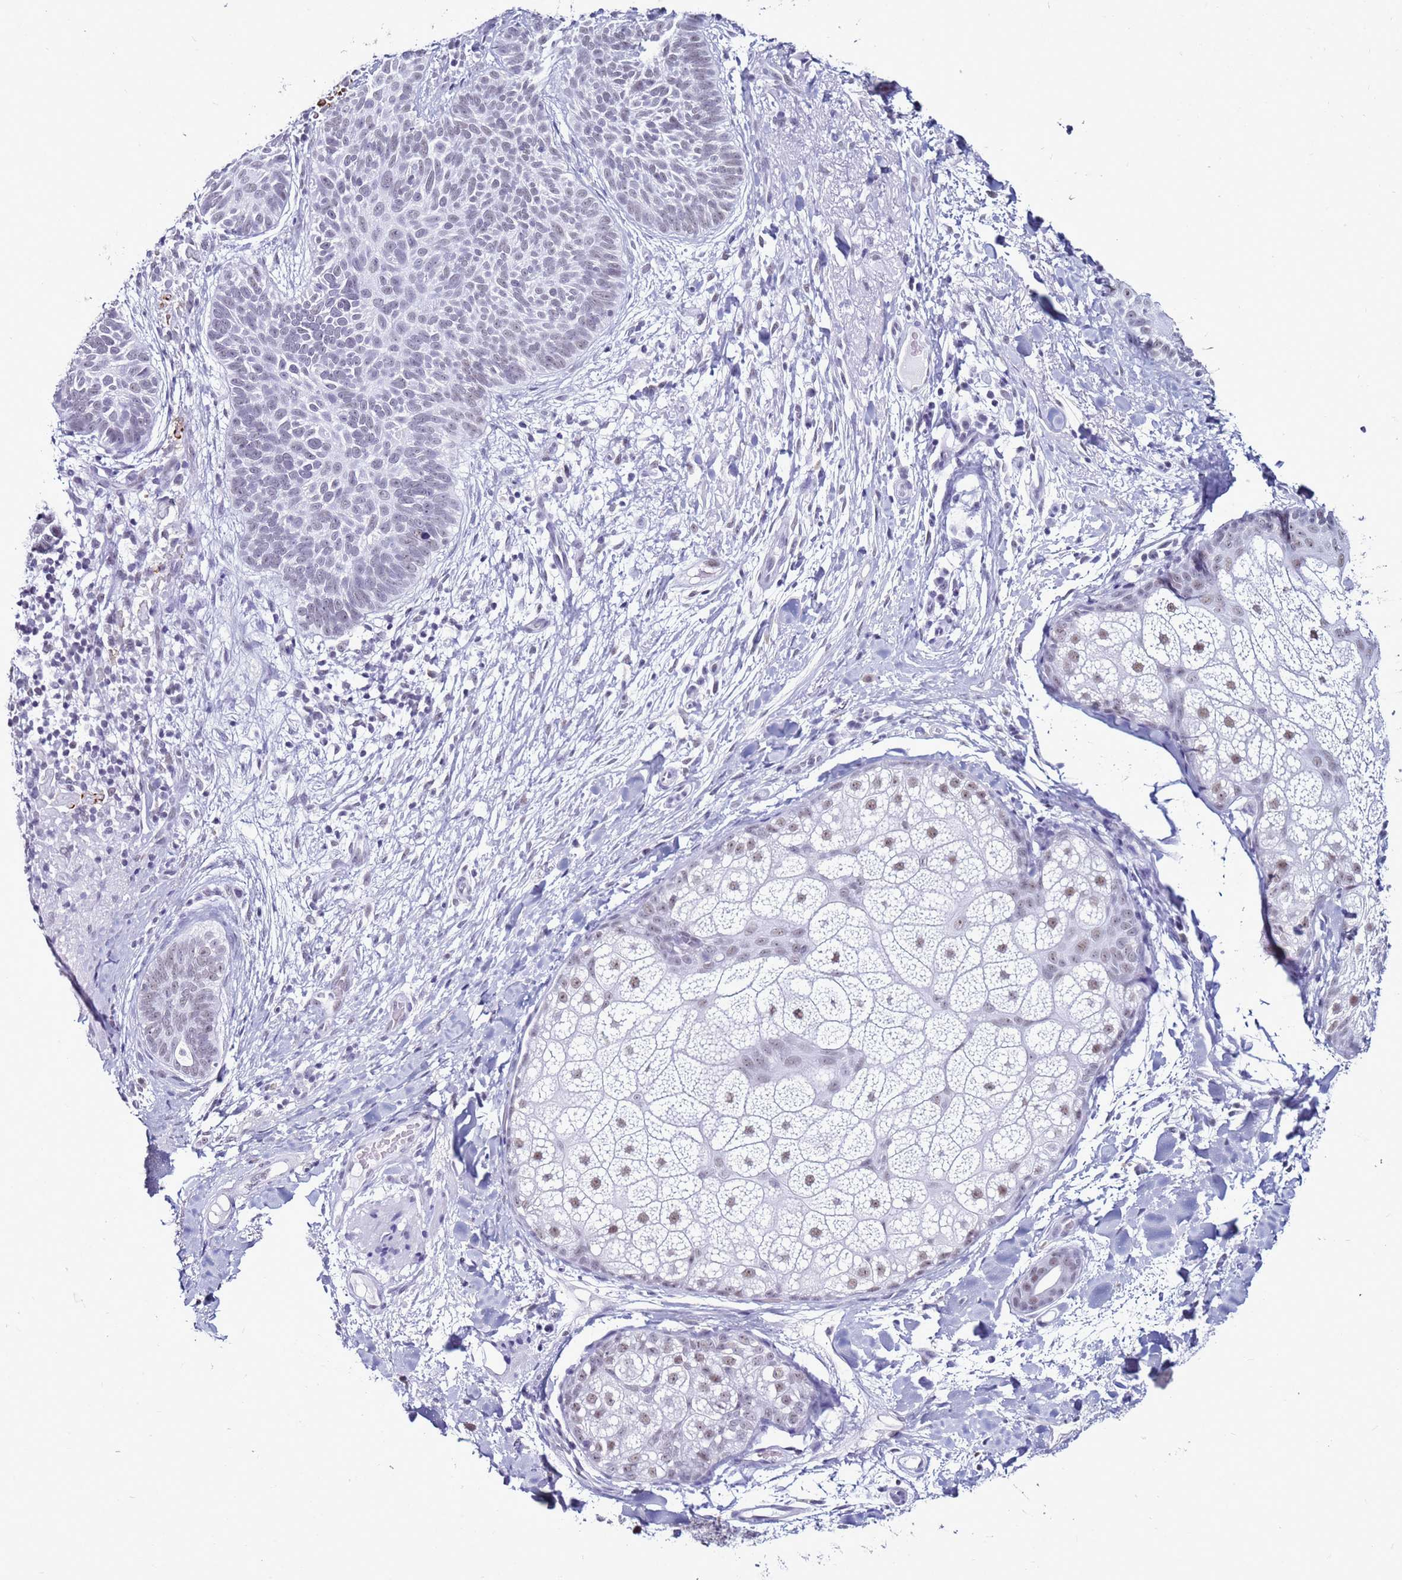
{"staining": {"intensity": "negative", "quantity": "none", "location": "none"}, "tissue": "skin cancer", "cell_type": "Tumor cells", "image_type": "cancer", "snomed": [{"axis": "morphology", "description": "Basal cell carcinoma"}, {"axis": "topography", "description": "Skin"}], "caption": "Skin cancer was stained to show a protein in brown. There is no significant expression in tumor cells.", "gene": "DHX15", "patient": {"sex": "male", "age": 85}}